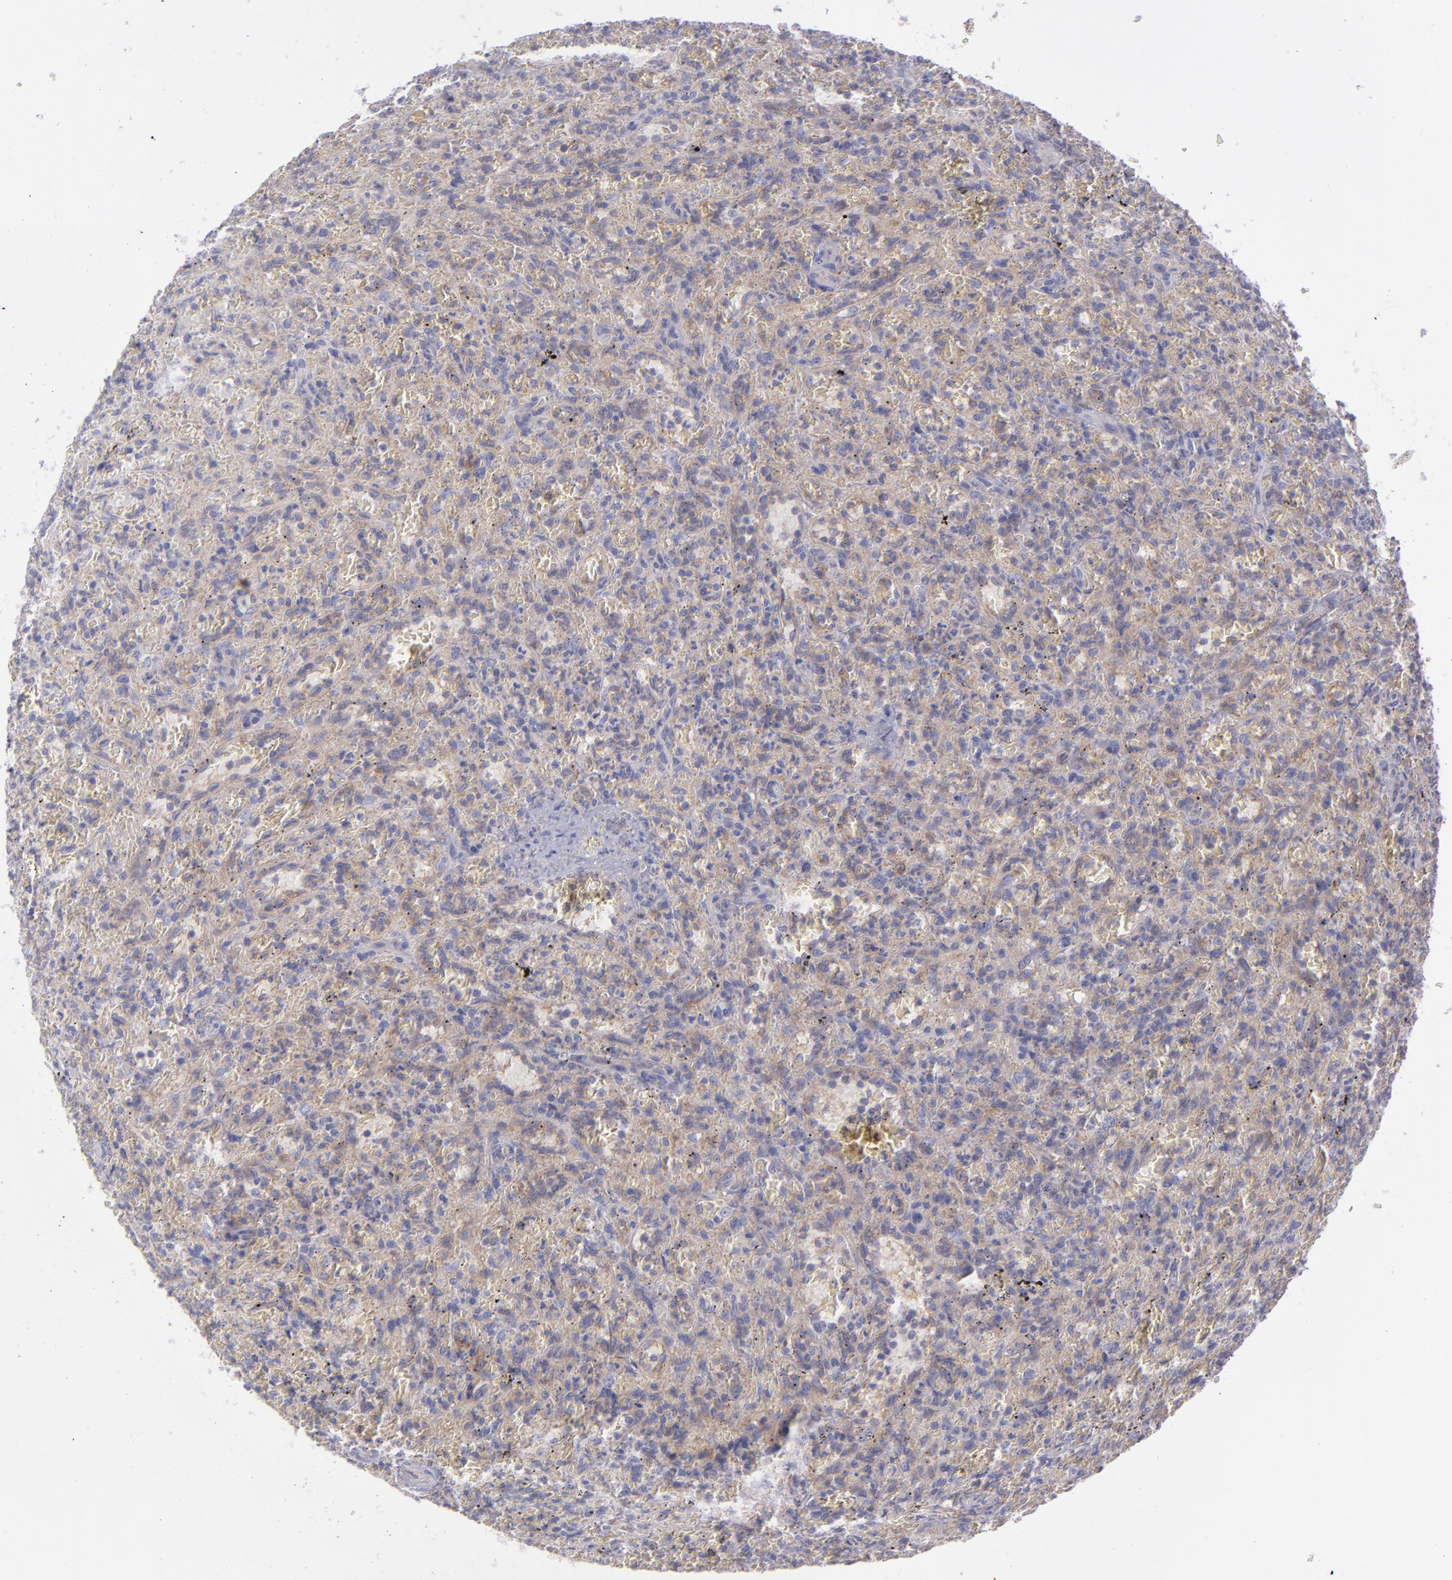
{"staining": {"intensity": "weak", "quantity": "<25%", "location": "cytoplasmic/membranous"}, "tissue": "lymphoma", "cell_type": "Tumor cells", "image_type": "cancer", "snomed": [{"axis": "morphology", "description": "Malignant lymphoma, non-Hodgkin's type, Low grade"}, {"axis": "topography", "description": "Spleen"}], "caption": "Image shows no protein positivity in tumor cells of lymphoma tissue.", "gene": "BSG", "patient": {"sex": "female", "age": 64}}